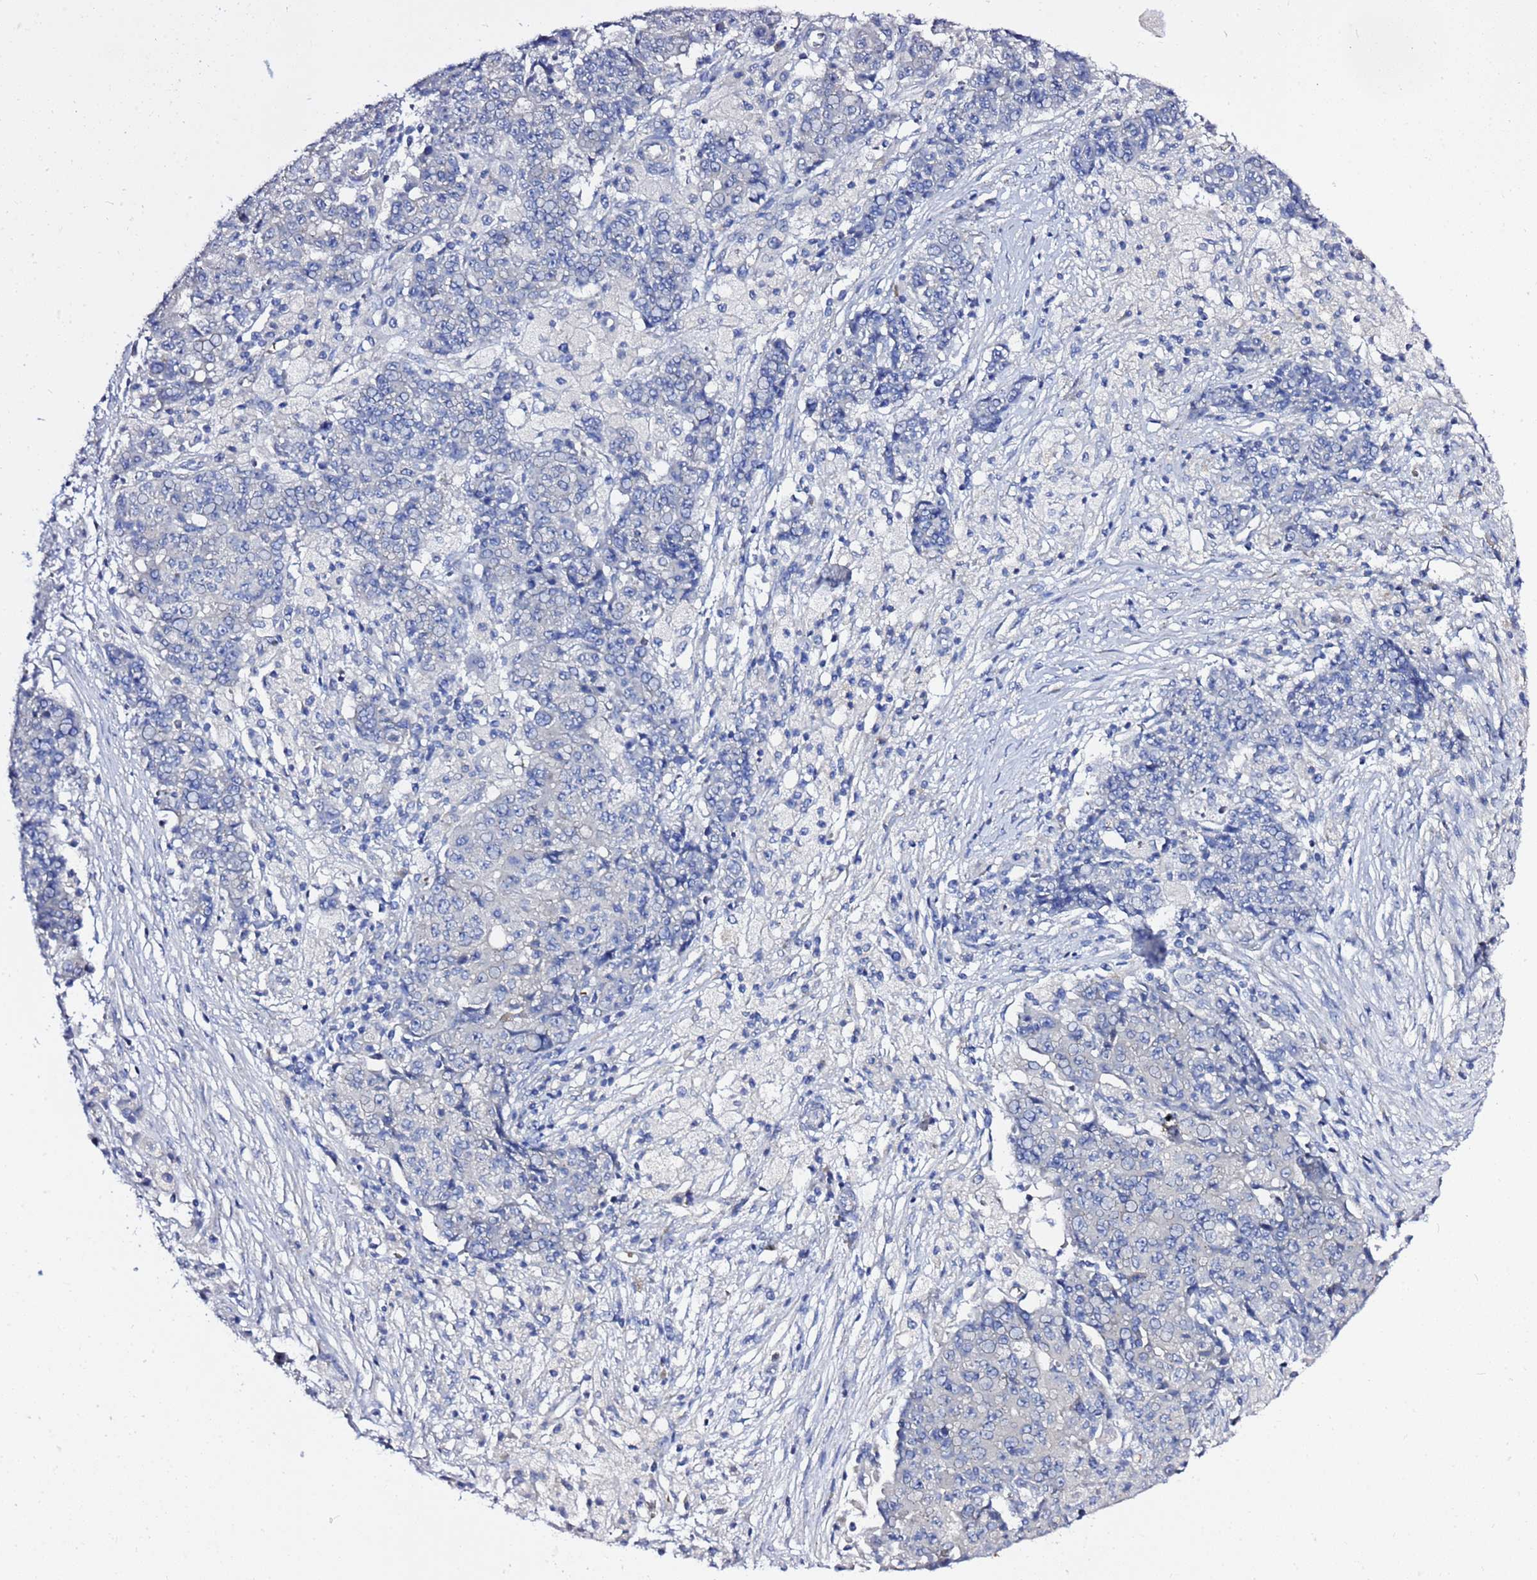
{"staining": {"intensity": "negative", "quantity": "none", "location": "none"}, "tissue": "ovarian cancer", "cell_type": "Tumor cells", "image_type": "cancer", "snomed": [{"axis": "morphology", "description": "Carcinoma, endometroid"}, {"axis": "topography", "description": "Ovary"}], "caption": "An immunohistochemistry (IHC) photomicrograph of ovarian cancer (endometroid carcinoma) is shown. There is no staining in tumor cells of ovarian cancer (endometroid carcinoma).", "gene": "USP18", "patient": {"sex": "female", "age": 42}}